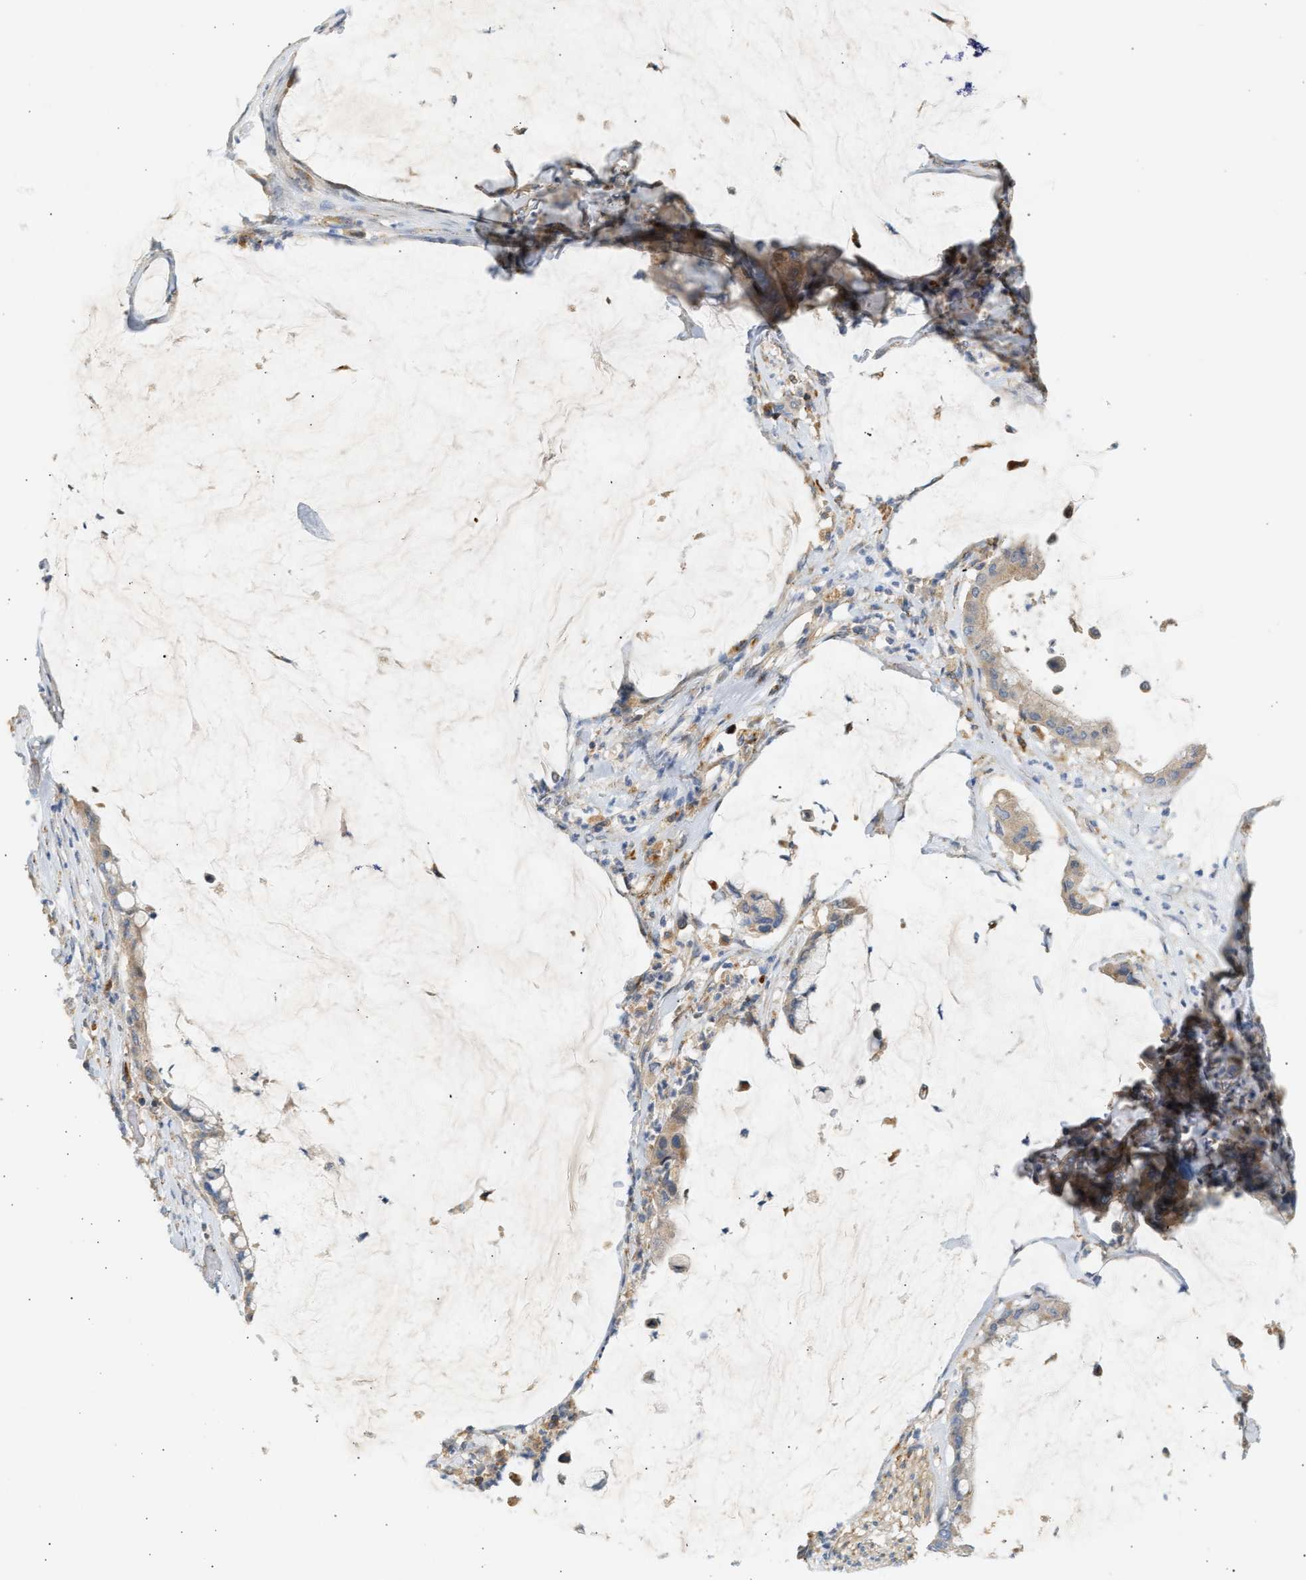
{"staining": {"intensity": "weak", "quantity": "<25%", "location": "cytoplasmic/membranous"}, "tissue": "pancreatic cancer", "cell_type": "Tumor cells", "image_type": "cancer", "snomed": [{"axis": "morphology", "description": "Adenocarcinoma, NOS"}, {"axis": "topography", "description": "Pancreas"}], "caption": "Tumor cells are negative for protein expression in human pancreatic adenocarcinoma.", "gene": "ENTHD1", "patient": {"sex": "male", "age": 41}}